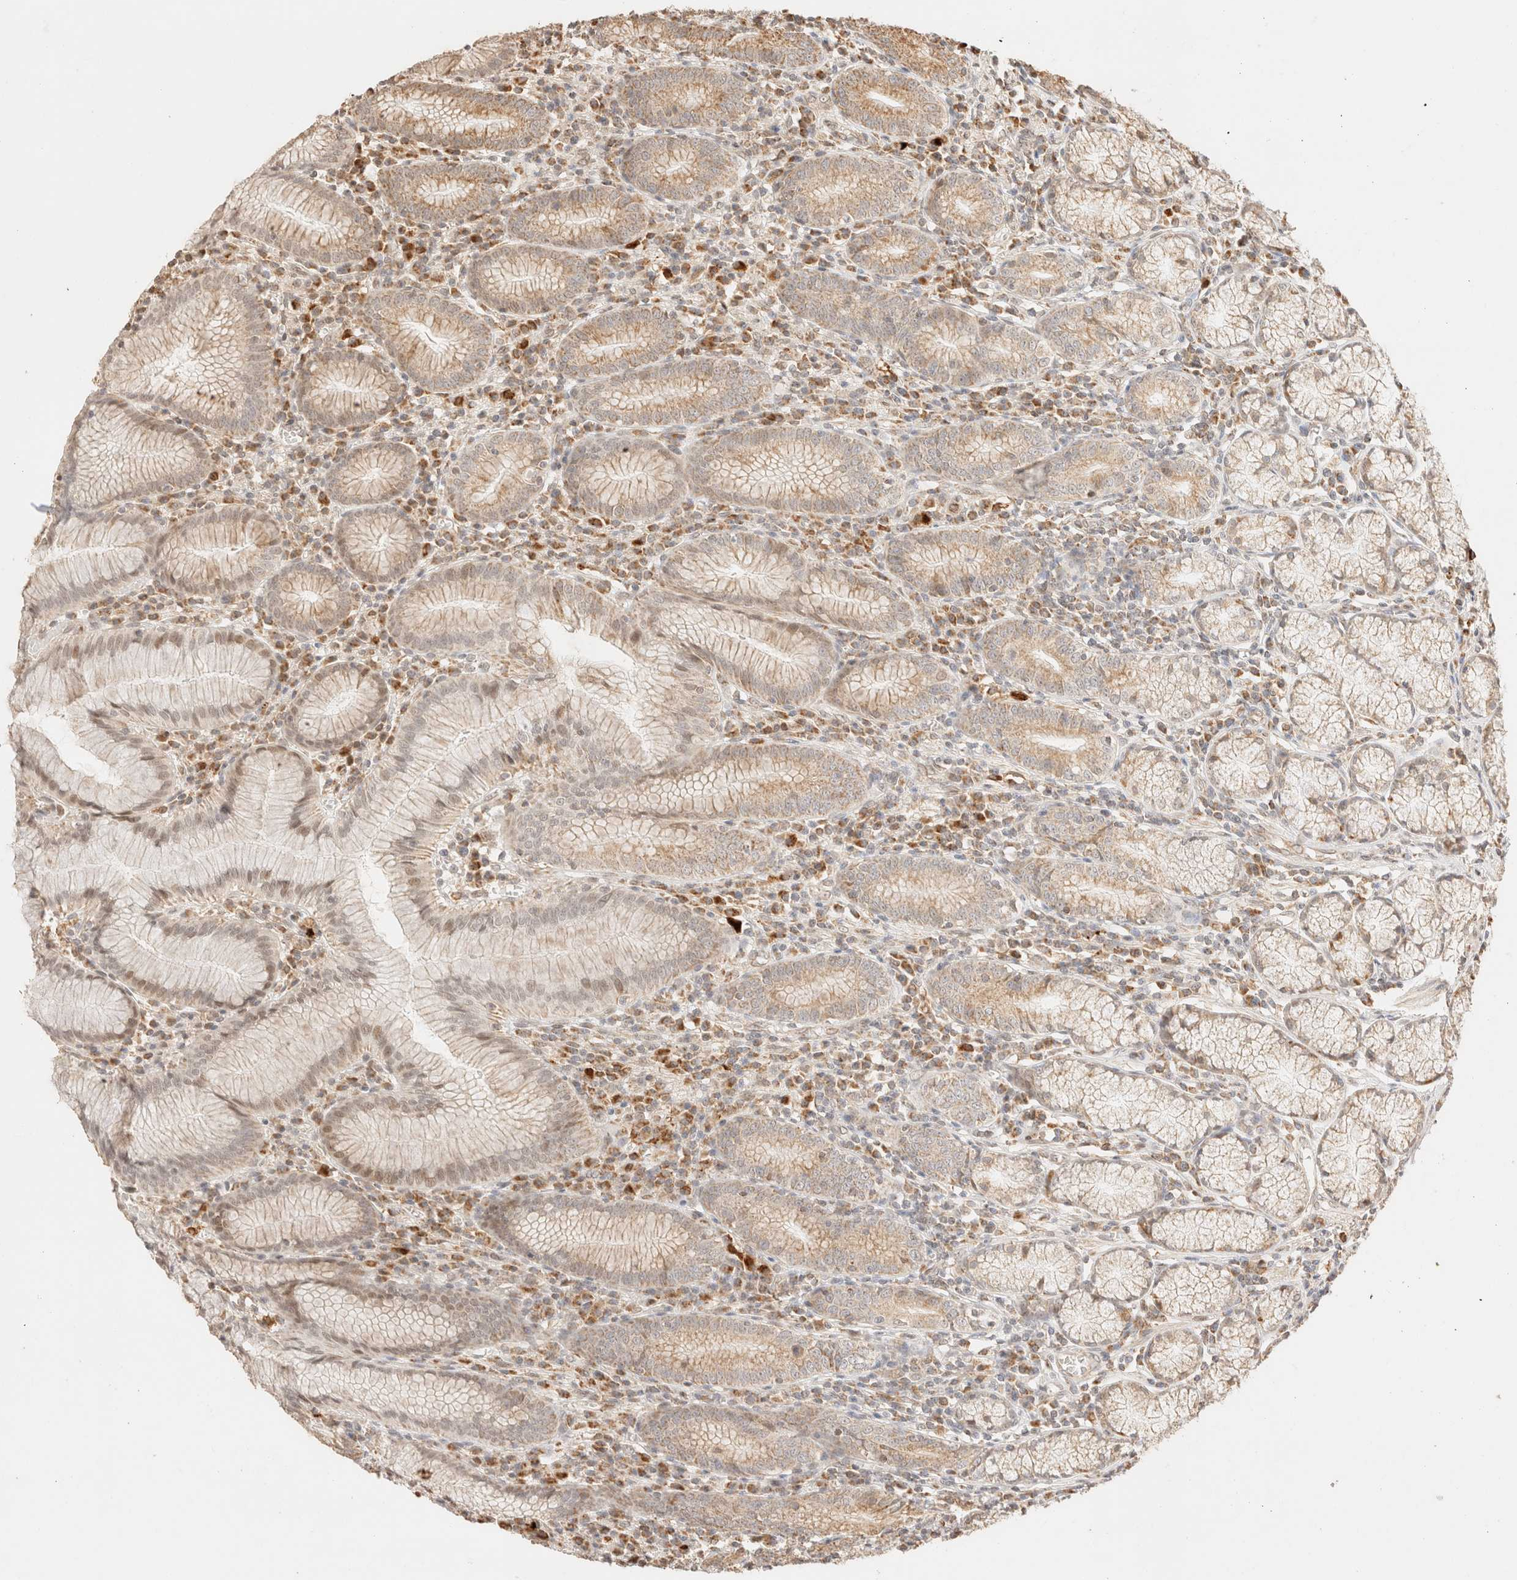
{"staining": {"intensity": "moderate", "quantity": ">75%", "location": "cytoplasmic/membranous"}, "tissue": "stomach", "cell_type": "Glandular cells", "image_type": "normal", "snomed": [{"axis": "morphology", "description": "Normal tissue, NOS"}, {"axis": "topography", "description": "Stomach"}], "caption": "The histopathology image demonstrates immunohistochemical staining of unremarkable stomach. There is moderate cytoplasmic/membranous positivity is present in approximately >75% of glandular cells.", "gene": "TACO1", "patient": {"sex": "male", "age": 55}}